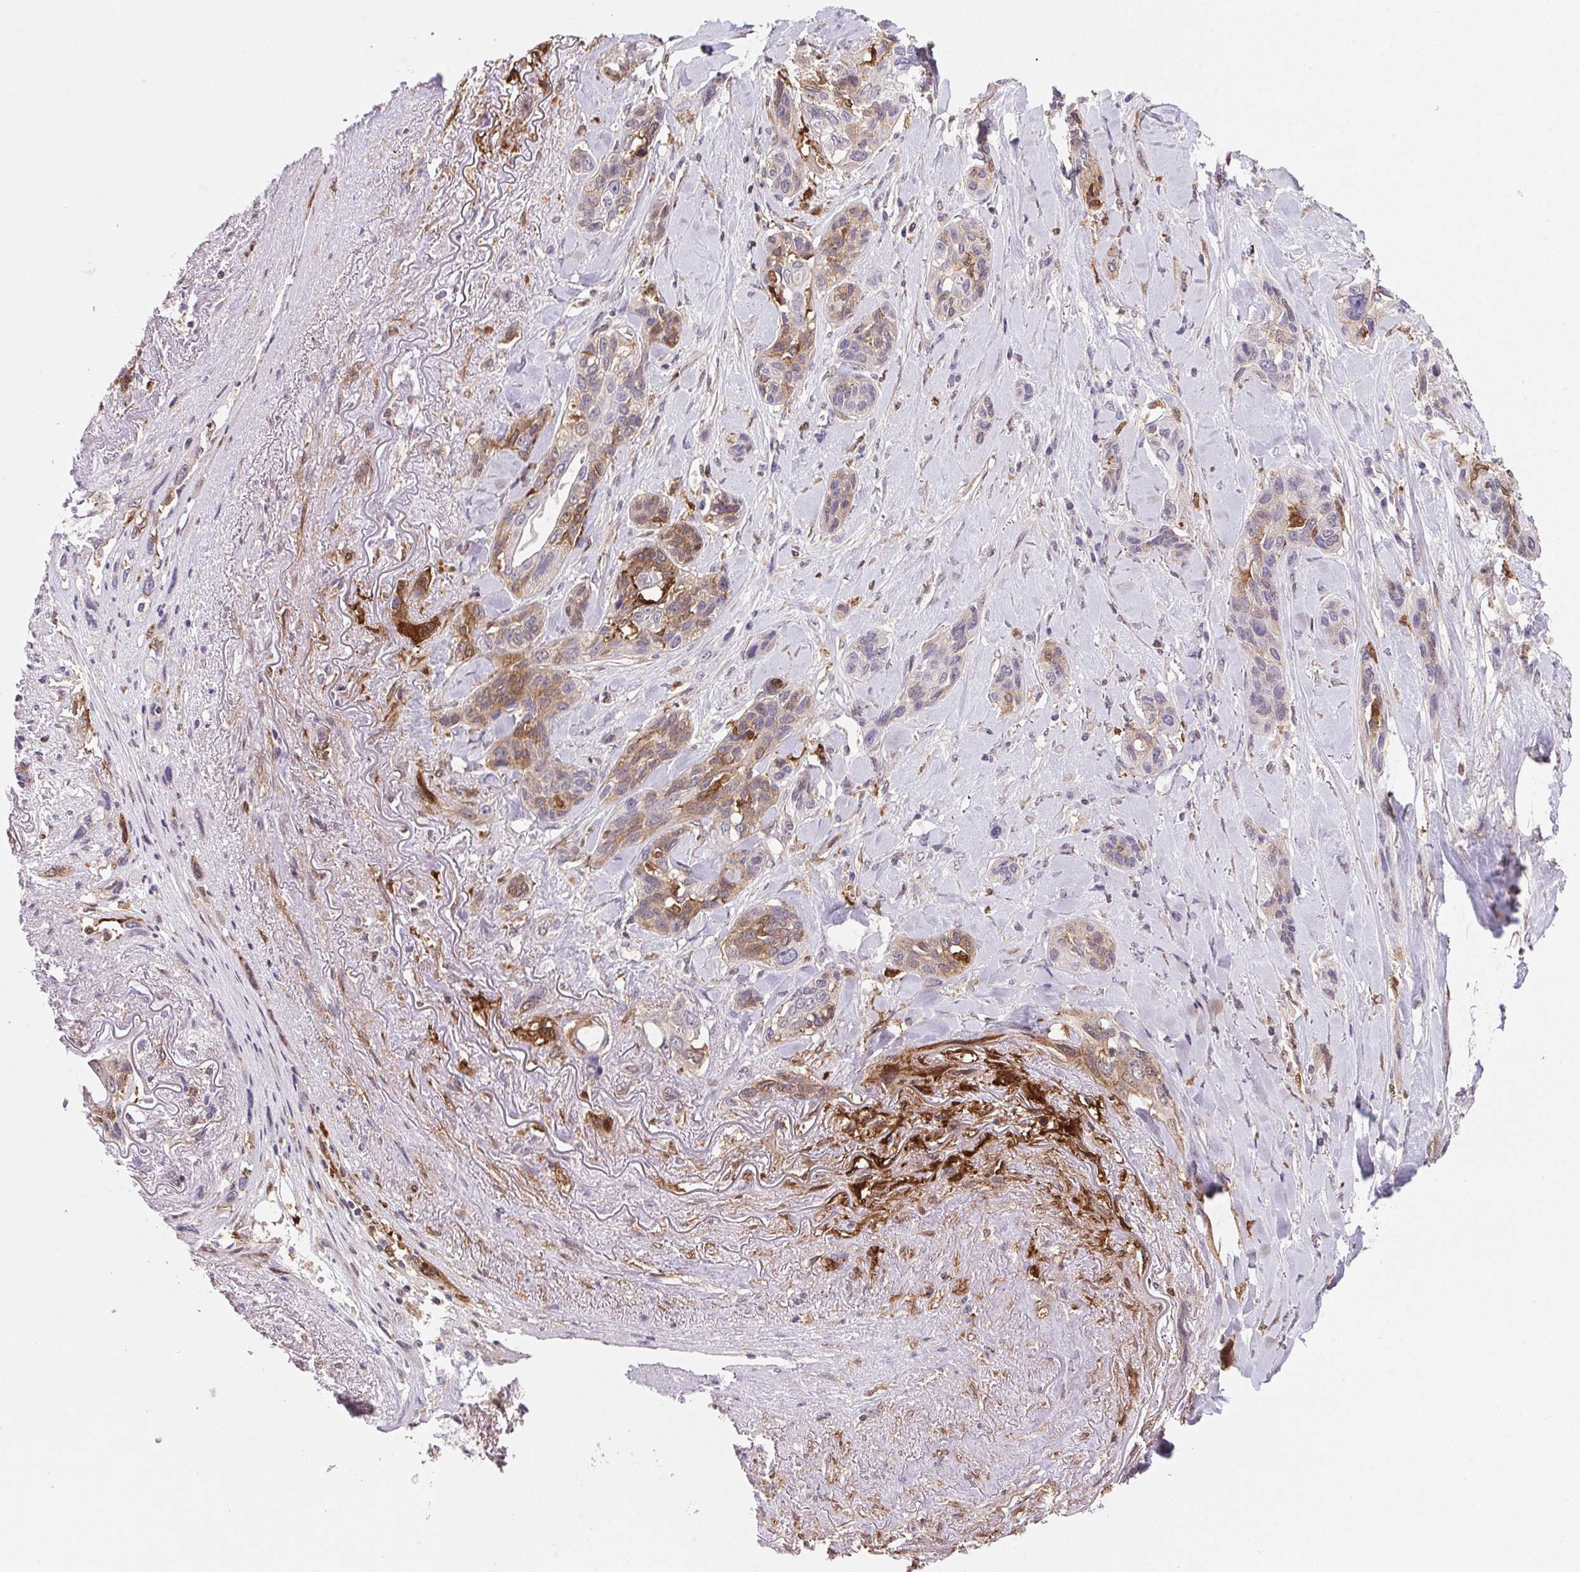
{"staining": {"intensity": "weak", "quantity": "25%-75%", "location": "cytoplasmic/membranous"}, "tissue": "lung cancer", "cell_type": "Tumor cells", "image_type": "cancer", "snomed": [{"axis": "morphology", "description": "Squamous cell carcinoma, NOS"}, {"axis": "topography", "description": "Lung"}], "caption": "Brown immunohistochemical staining in lung cancer displays weak cytoplasmic/membranous positivity in about 25%-75% of tumor cells. Immunohistochemistry stains the protein in brown and the nuclei are stained blue.", "gene": "GBP1", "patient": {"sex": "female", "age": 70}}